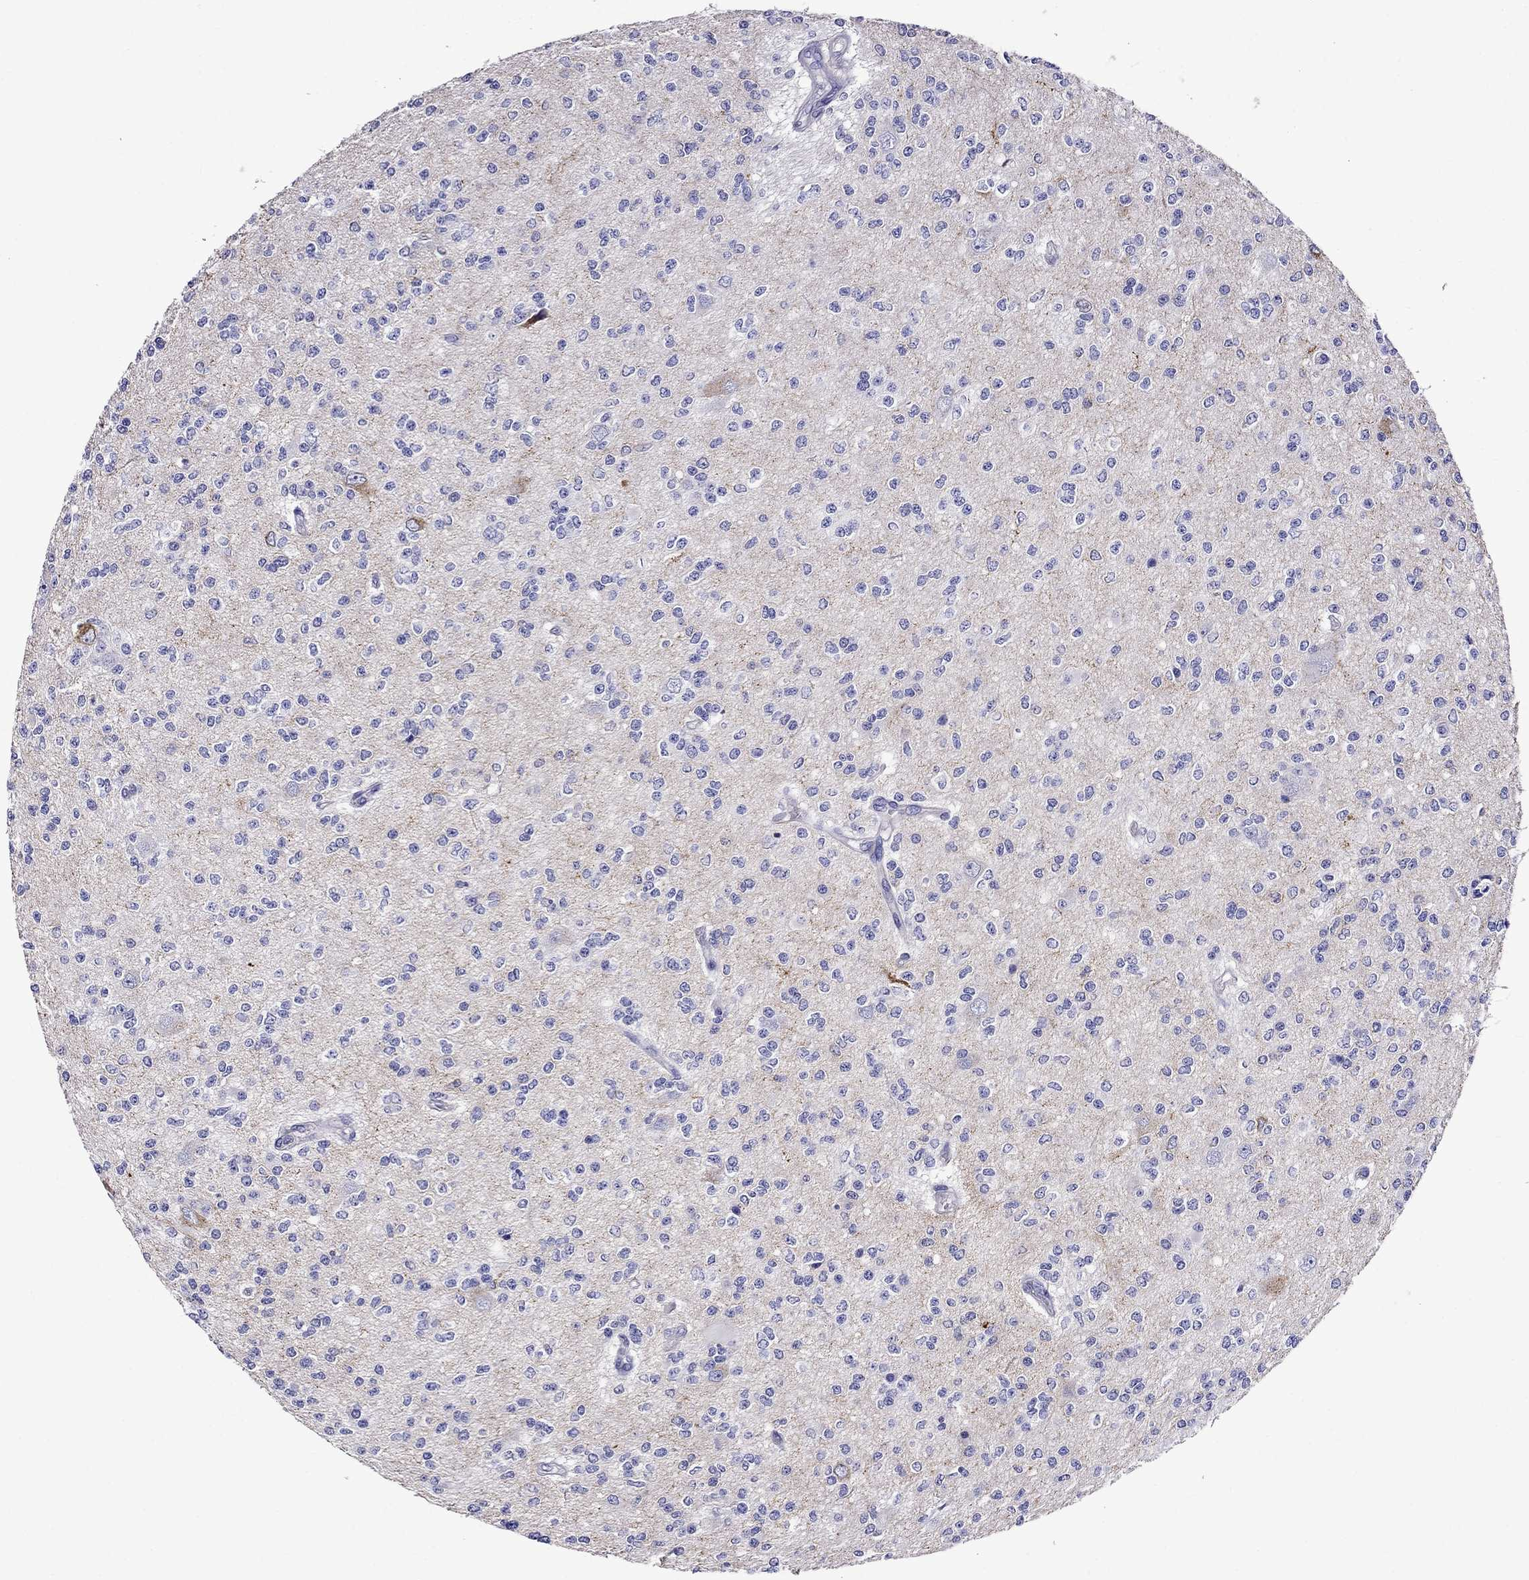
{"staining": {"intensity": "negative", "quantity": "none", "location": "none"}, "tissue": "glioma", "cell_type": "Tumor cells", "image_type": "cancer", "snomed": [{"axis": "morphology", "description": "Glioma, malignant, Low grade"}, {"axis": "topography", "description": "Brain"}], "caption": "The image reveals no staining of tumor cells in low-grade glioma (malignant). (DAB immunohistochemistry (IHC) visualized using brightfield microscopy, high magnification).", "gene": "SCG2", "patient": {"sex": "male", "age": 67}}